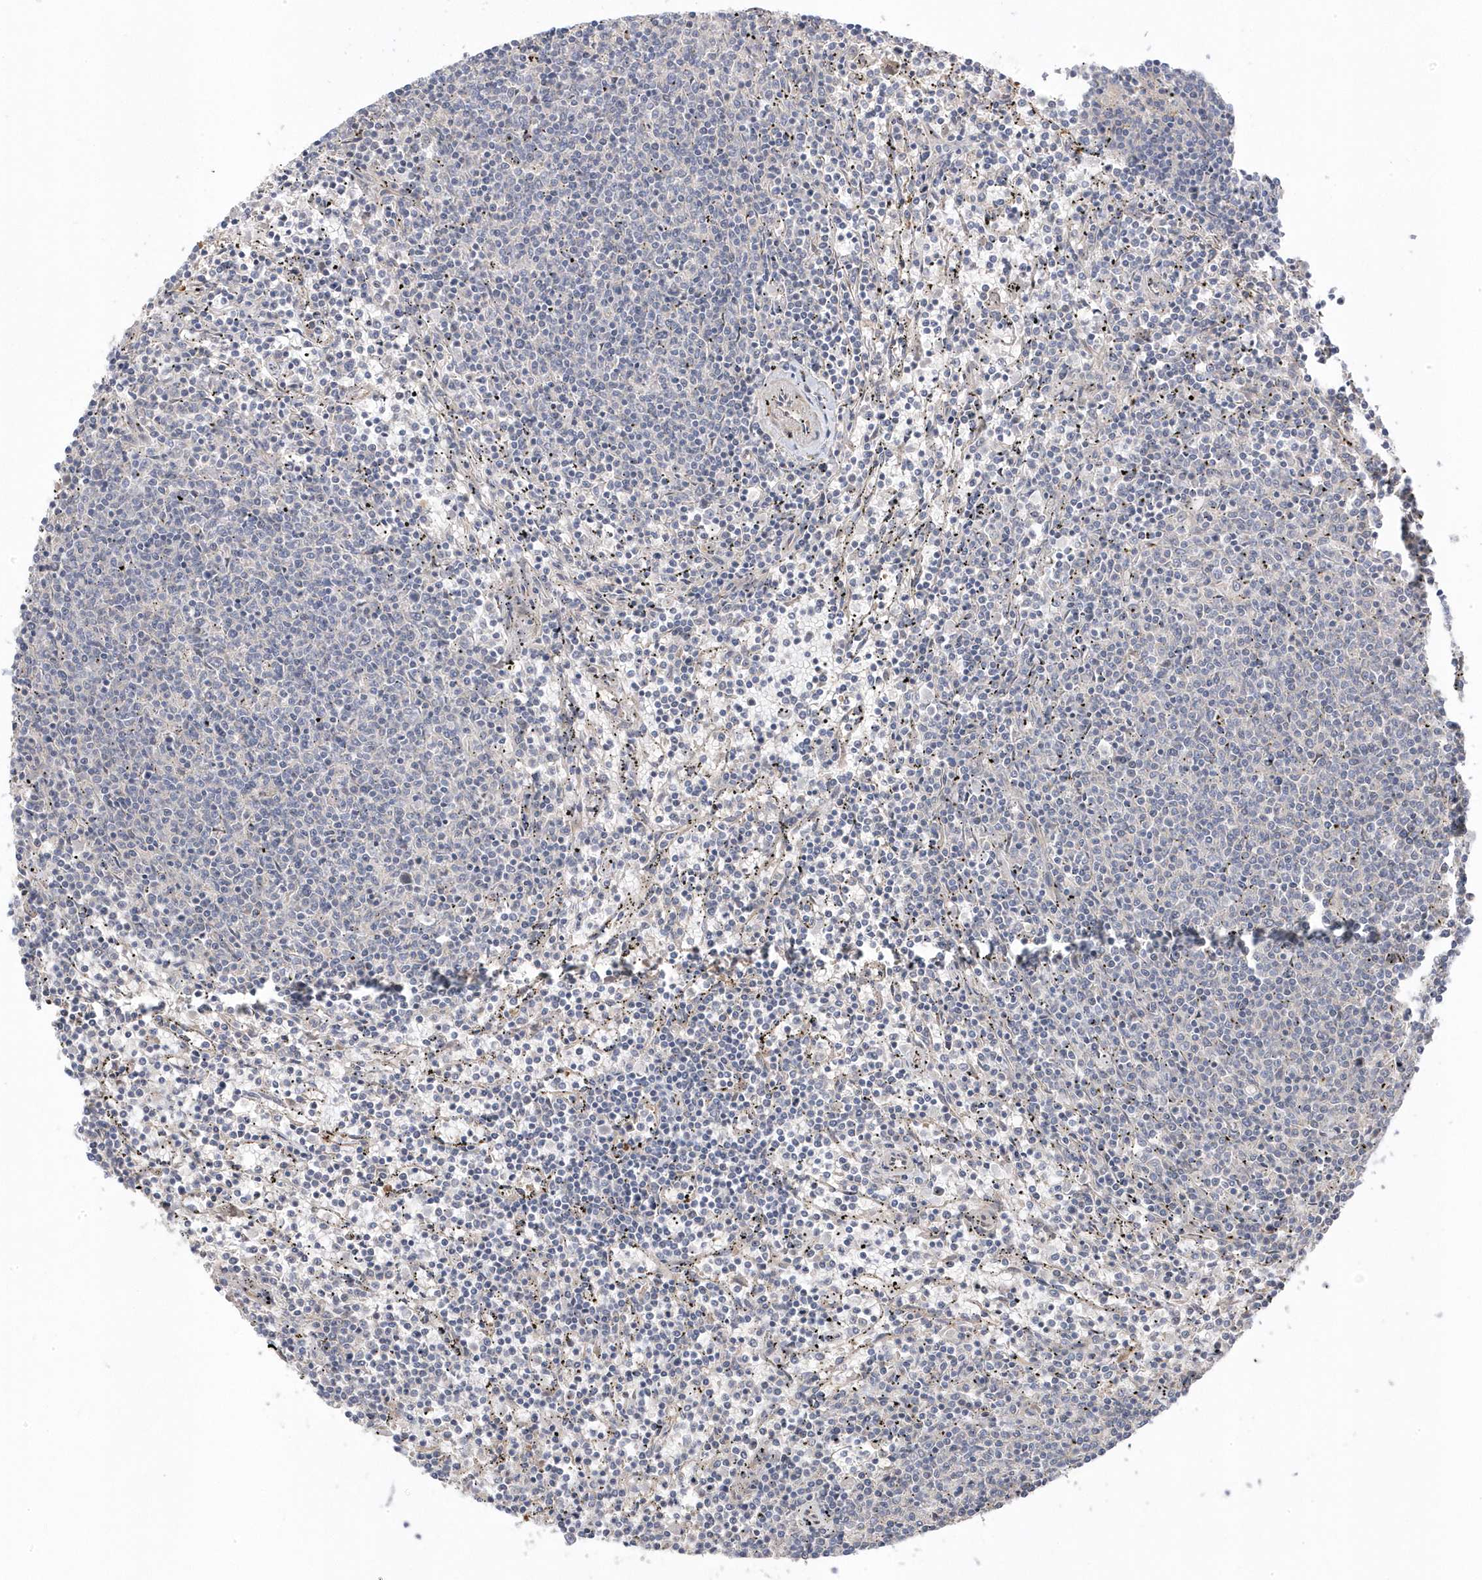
{"staining": {"intensity": "negative", "quantity": "none", "location": "none"}, "tissue": "lymphoma", "cell_type": "Tumor cells", "image_type": "cancer", "snomed": [{"axis": "morphology", "description": "Malignant lymphoma, non-Hodgkin's type, Low grade"}, {"axis": "topography", "description": "Spleen"}], "caption": "High power microscopy micrograph of an immunohistochemistry image of lymphoma, revealing no significant staining in tumor cells. (DAB IHC visualized using brightfield microscopy, high magnification).", "gene": "GTPBP6", "patient": {"sex": "female", "age": 50}}